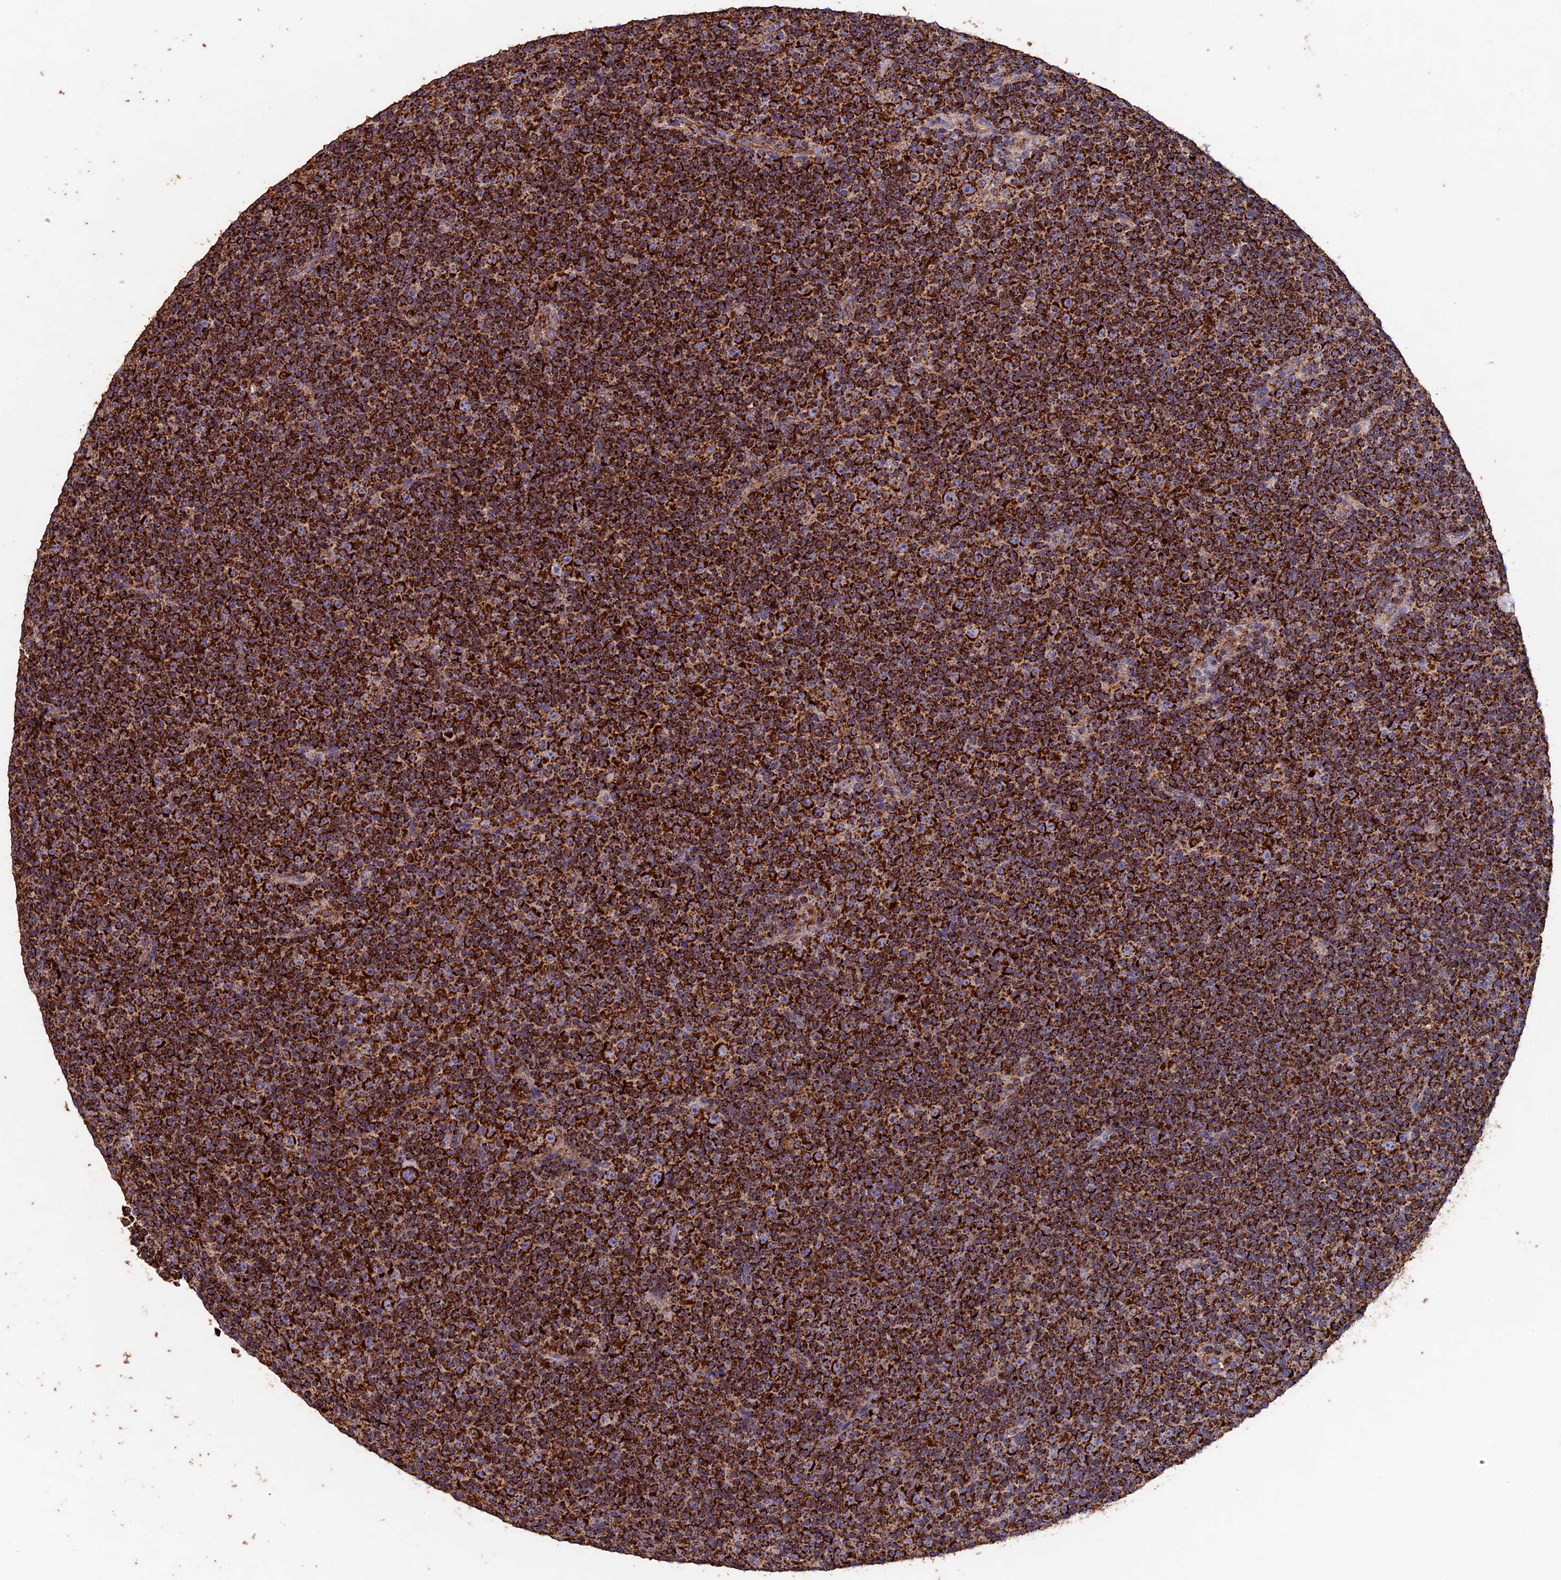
{"staining": {"intensity": "strong", "quantity": ">75%", "location": "cytoplasmic/membranous"}, "tissue": "lymphoma", "cell_type": "Tumor cells", "image_type": "cancer", "snomed": [{"axis": "morphology", "description": "Malignant lymphoma, non-Hodgkin's type, Low grade"}, {"axis": "topography", "description": "Lymph node"}], "caption": "Strong cytoplasmic/membranous expression for a protein is appreciated in approximately >75% of tumor cells of lymphoma using immunohistochemistry (IHC).", "gene": "ADAT1", "patient": {"sex": "female", "age": 67}}